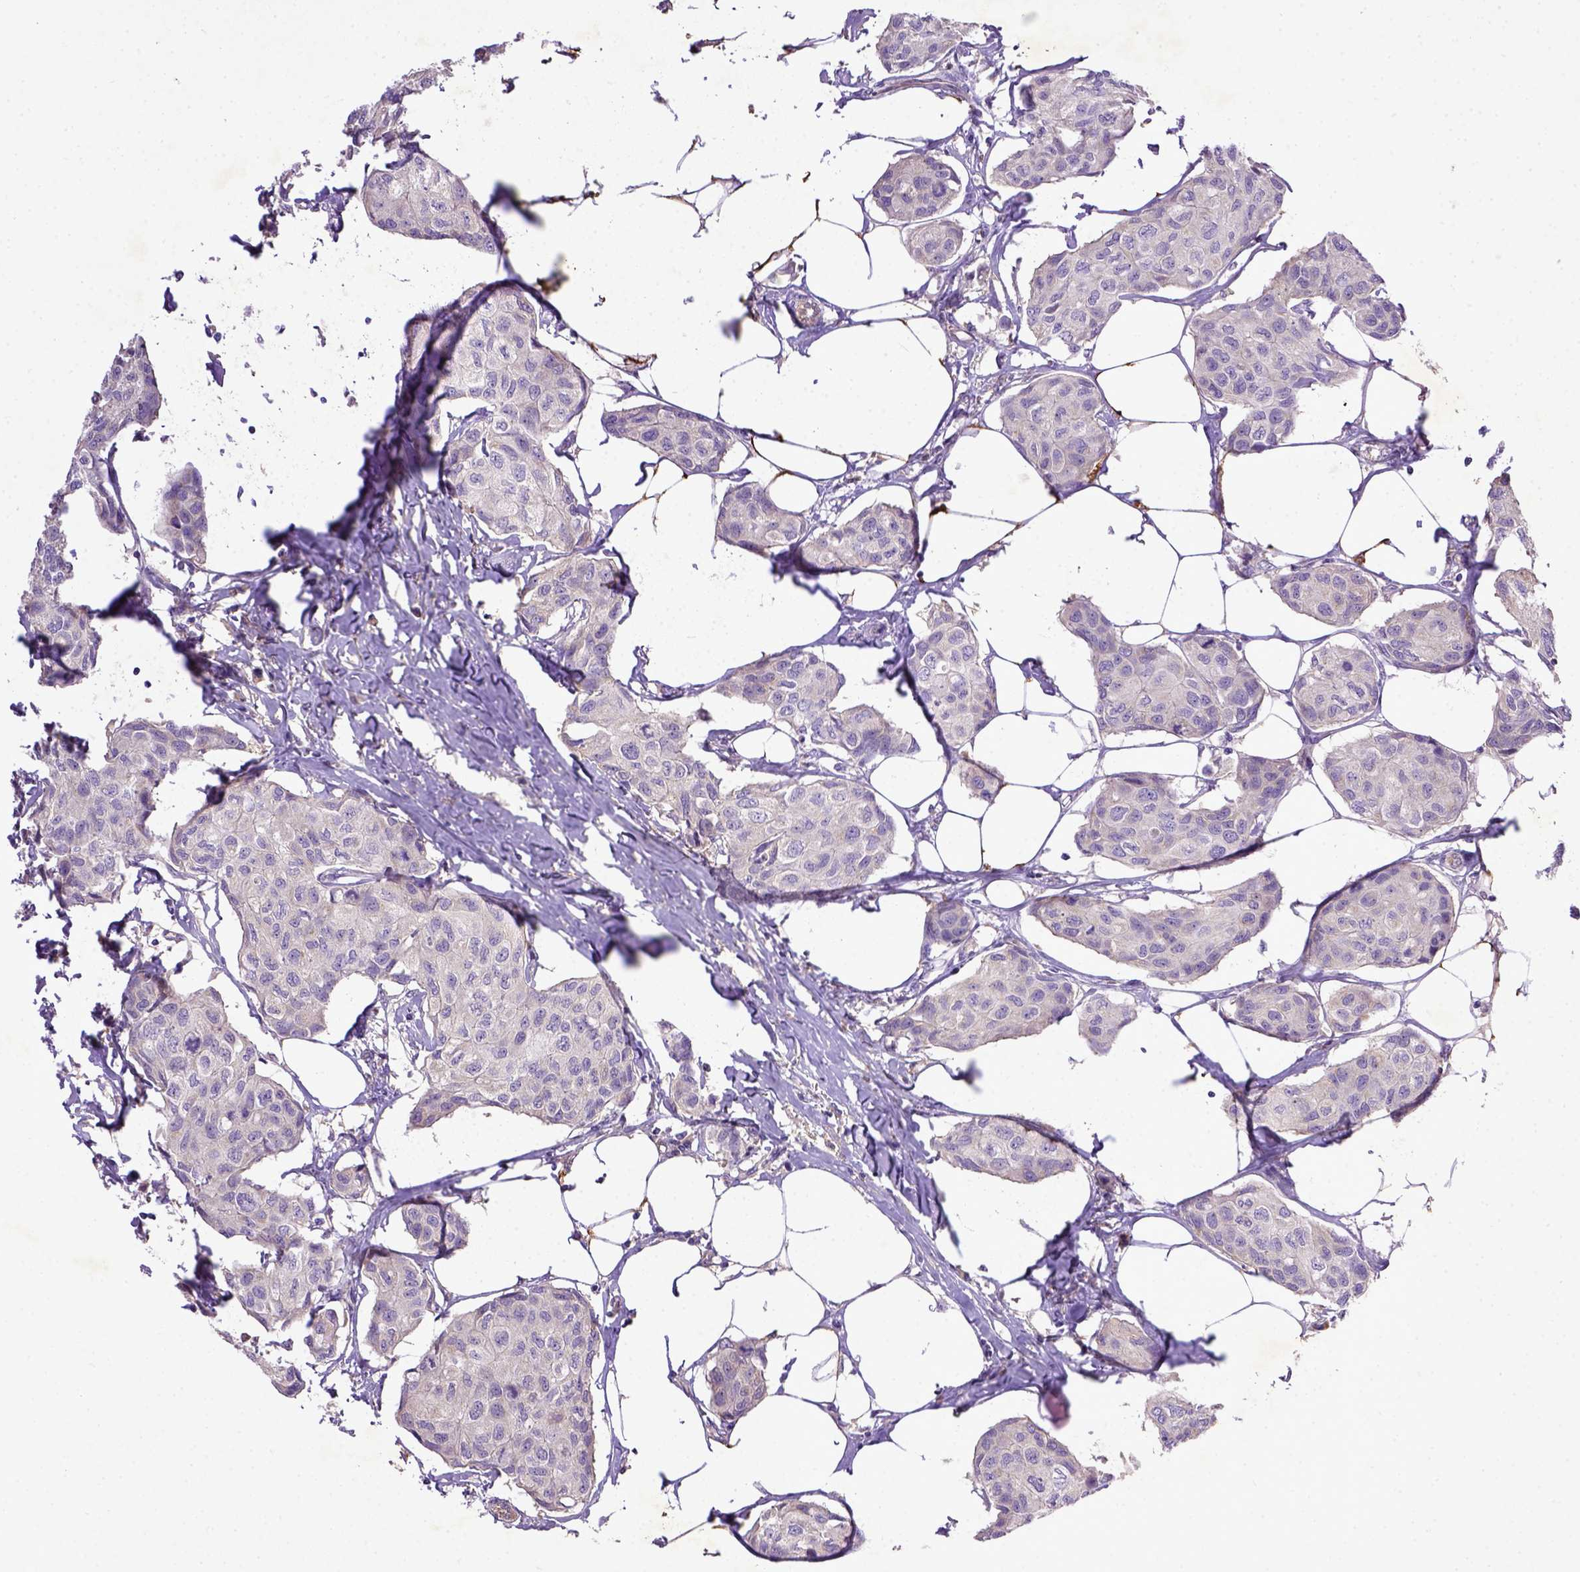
{"staining": {"intensity": "negative", "quantity": "none", "location": "none"}, "tissue": "breast cancer", "cell_type": "Tumor cells", "image_type": "cancer", "snomed": [{"axis": "morphology", "description": "Duct carcinoma"}, {"axis": "topography", "description": "Breast"}], "caption": "Immunohistochemistry image of human breast cancer stained for a protein (brown), which demonstrates no positivity in tumor cells. The staining was performed using DAB (3,3'-diaminobenzidine) to visualize the protein expression in brown, while the nuclei were stained in blue with hematoxylin (Magnification: 20x).", "gene": "DEPDC1B", "patient": {"sex": "female", "age": 80}}